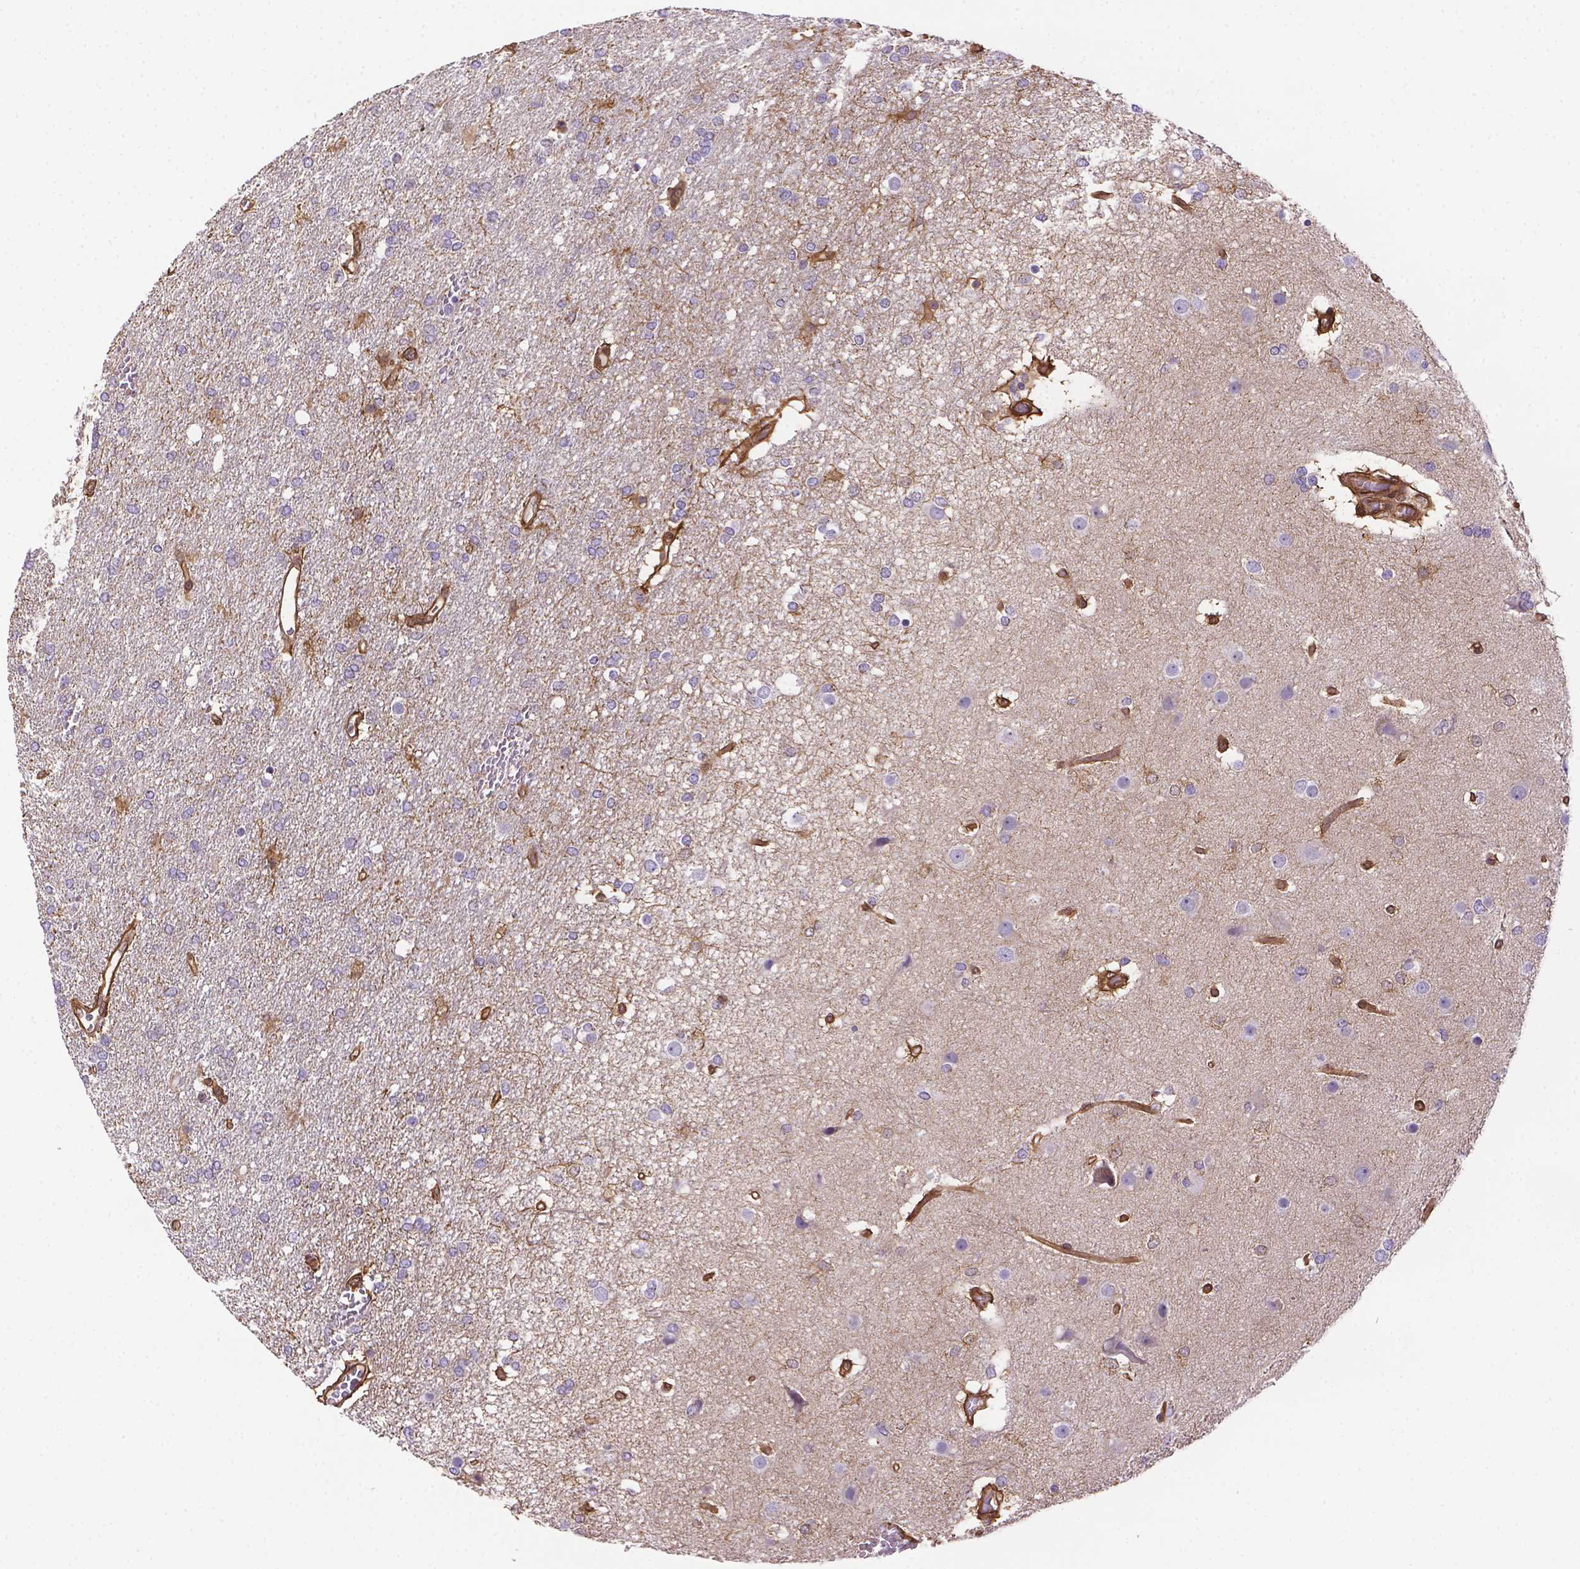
{"staining": {"intensity": "negative", "quantity": "none", "location": "none"}, "tissue": "glioma", "cell_type": "Tumor cells", "image_type": "cancer", "snomed": [{"axis": "morphology", "description": "Glioma, malignant, High grade"}, {"axis": "topography", "description": "Brain"}], "caption": "This is an immunohistochemistry histopathology image of human malignant high-grade glioma. There is no expression in tumor cells.", "gene": "YAP1", "patient": {"sex": "female", "age": 61}}